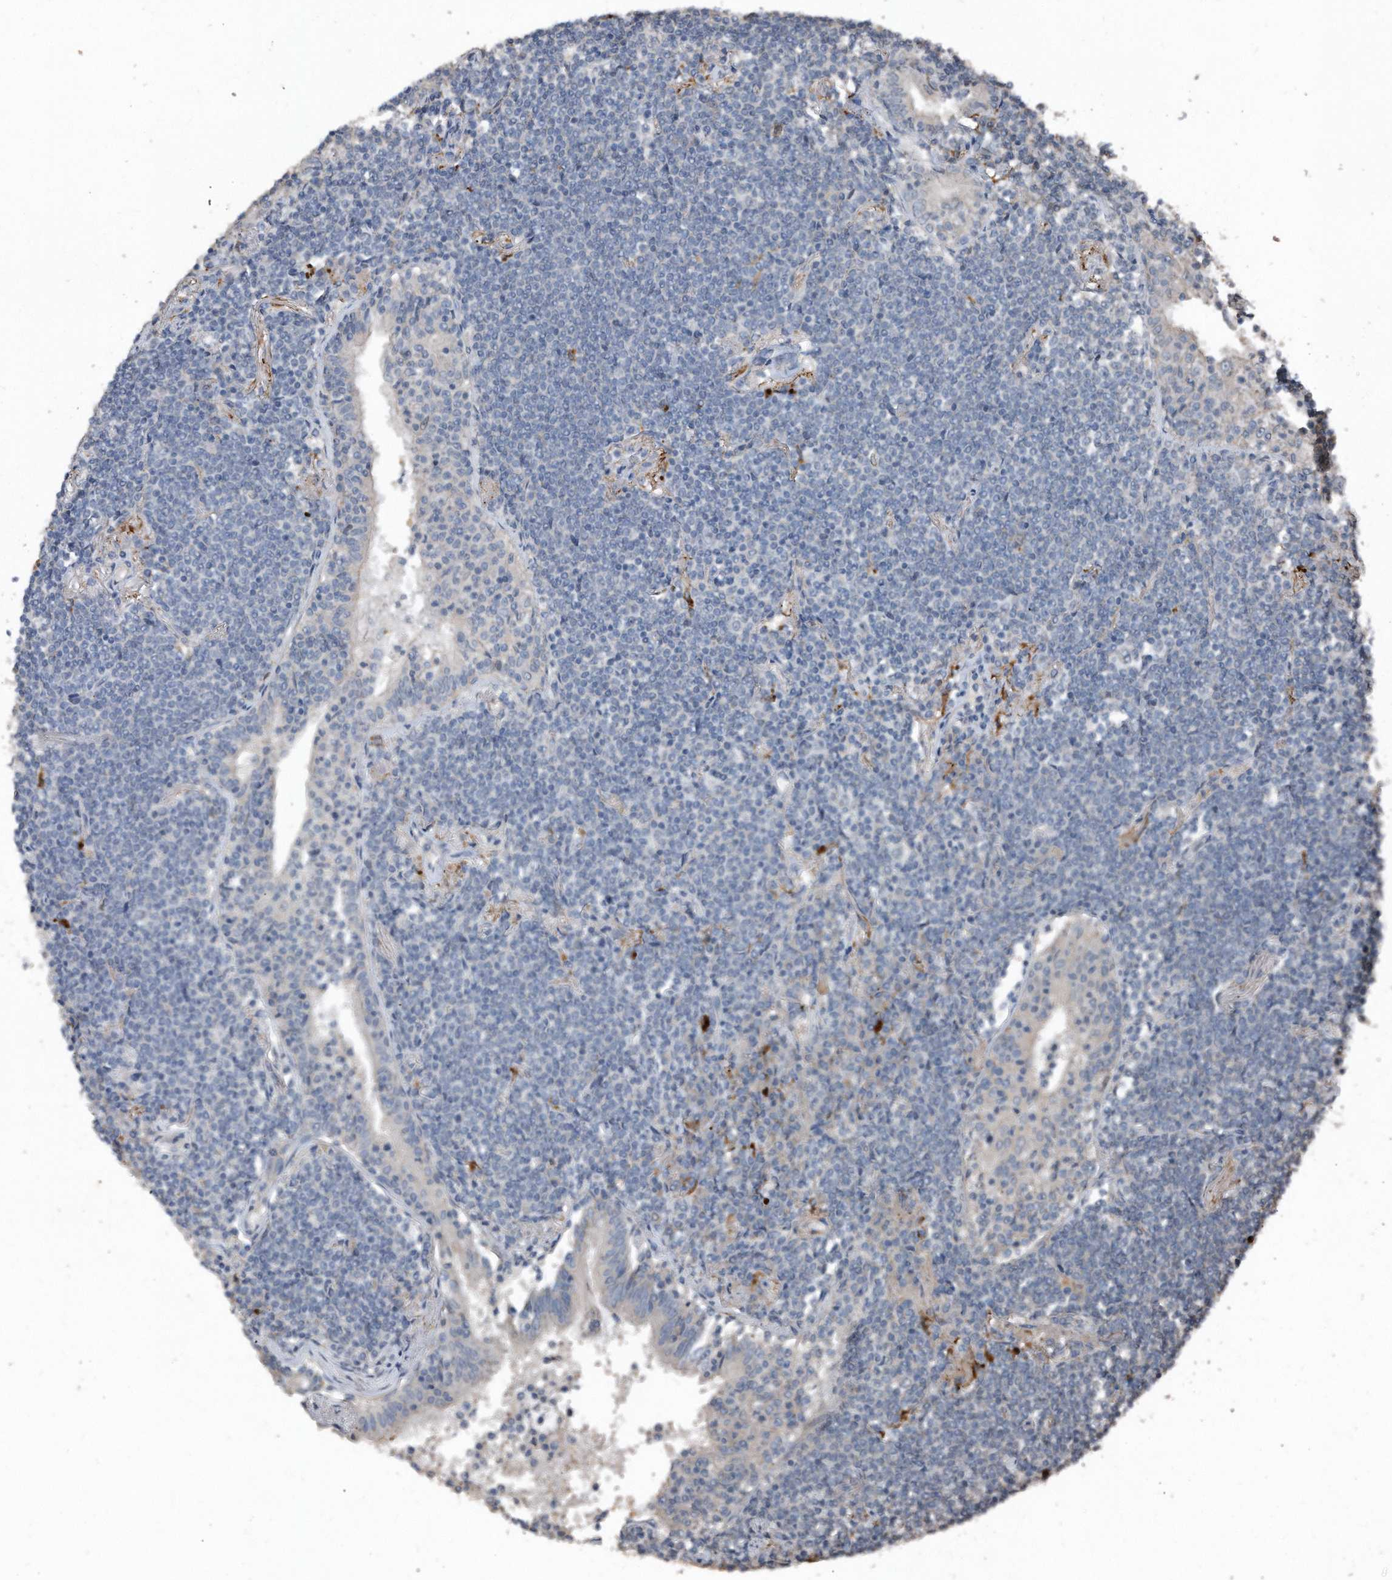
{"staining": {"intensity": "negative", "quantity": "none", "location": "none"}, "tissue": "lymphoma", "cell_type": "Tumor cells", "image_type": "cancer", "snomed": [{"axis": "morphology", "description": "Malignant lymphoma, non-Hodgkin's type, Low grade"}, {"axis": "topography", "description": "Lung"}], "caption": "A high-resolution photomicrograph shows immunohistochemistry staining of low-grade malignant lymphoma, non-Hodgkin's type, which exhibits no significant staining in tumor cells. (Brightfield microscopy of DAB immunohistochemistry (IHC) at high magnification).", "gene": "ANKRD10", "patient": {"sex": "female", "age": 71}}